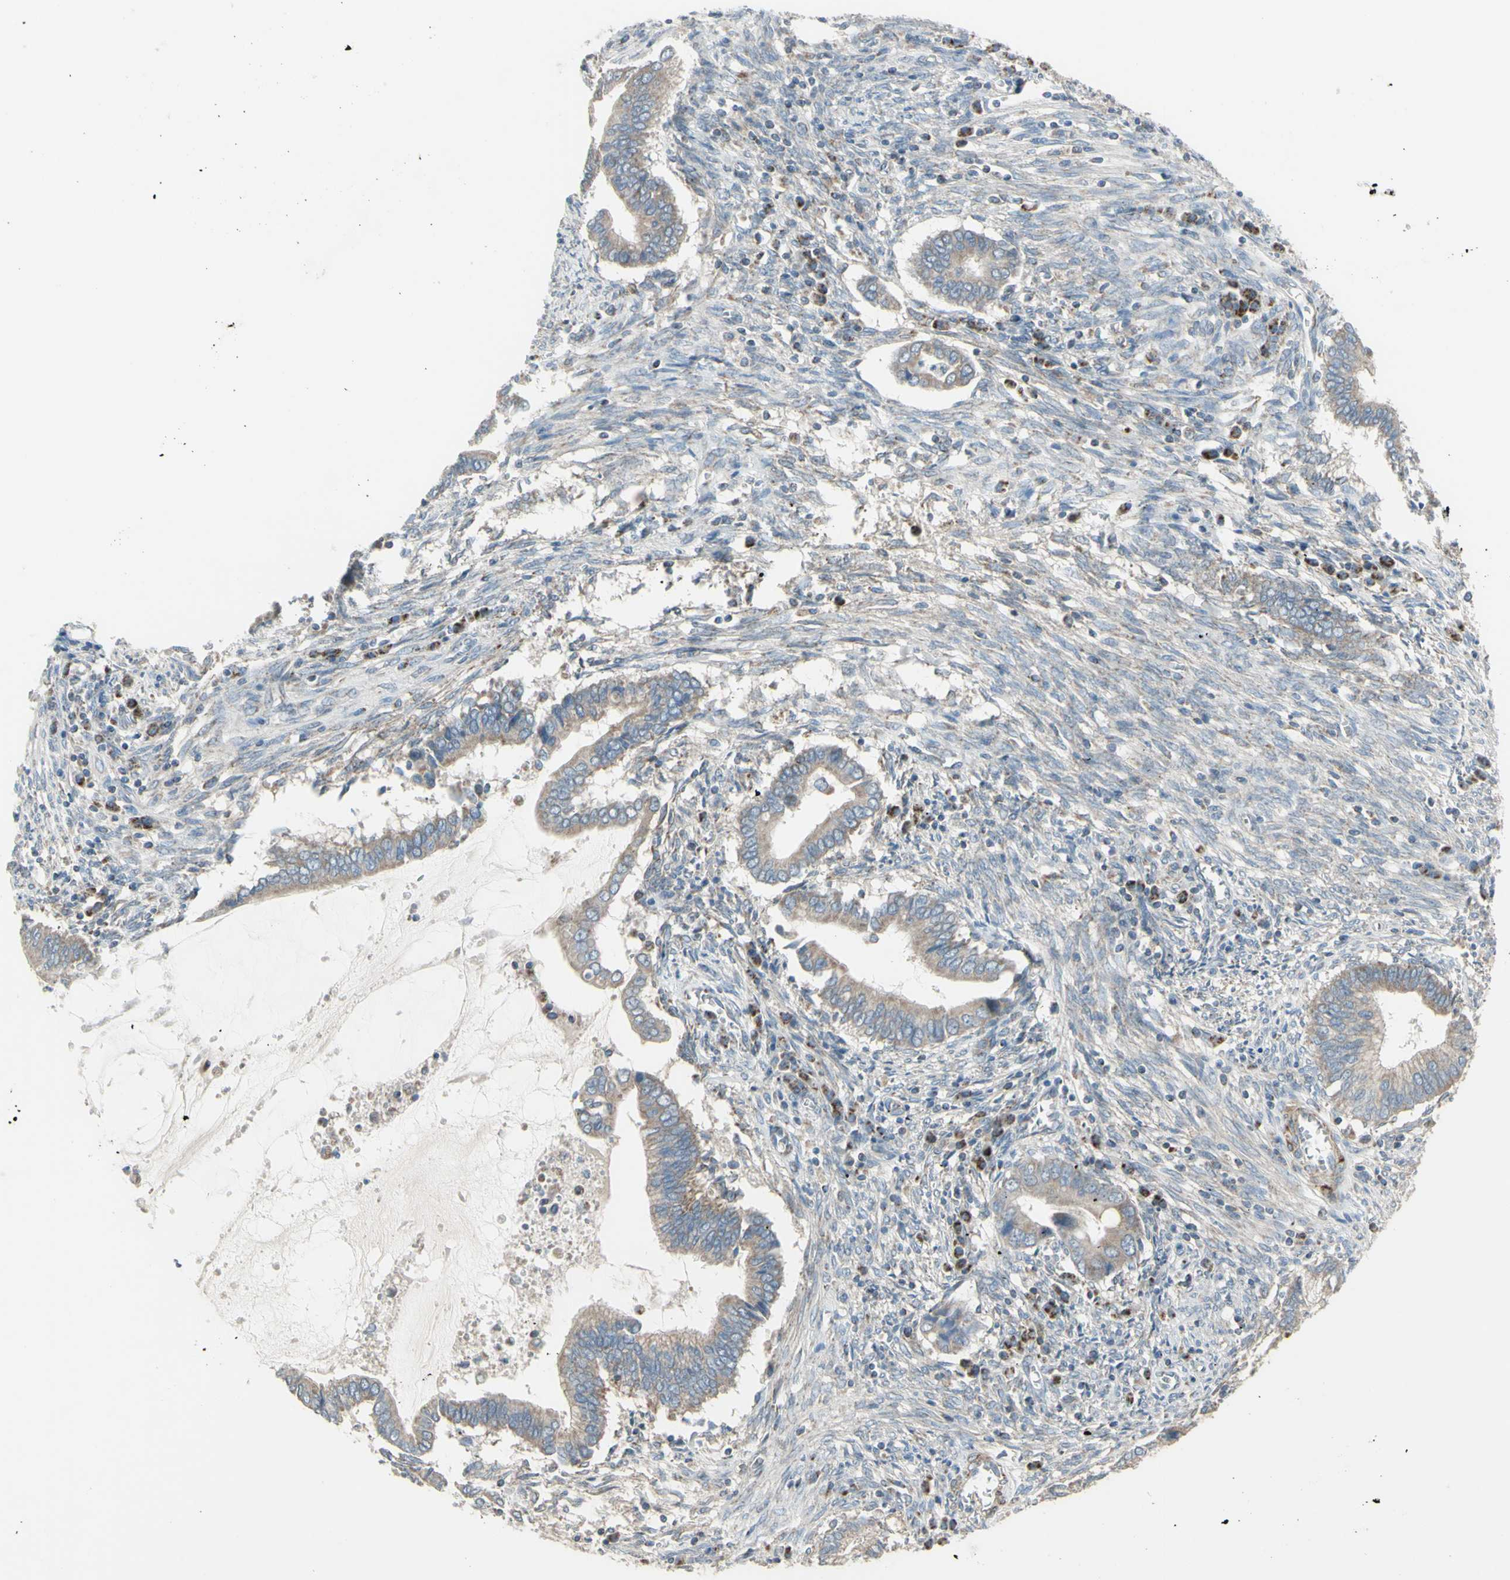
{"staining": {"intensity": "weak", "quantity": "25%-75%", "location": "cytoplasmic/membranous"}, "tissue": "cervical cancer", "cell_type": "Tumor cells", "image_type": "cancer", "snomed": [{"axis": "morphology", "description": "Adenocarcinoma, NOS"}, {"axis": "topography", "description": "Cervix"}], "caption": "Human cervical cancer stained with a brown dye demonstrates weak cytoplasmic/membranous positive staining in about 25%-75% of tumor cells.", "gene": "FAM171B", "patient": {"sex": "female", "age": 44}}